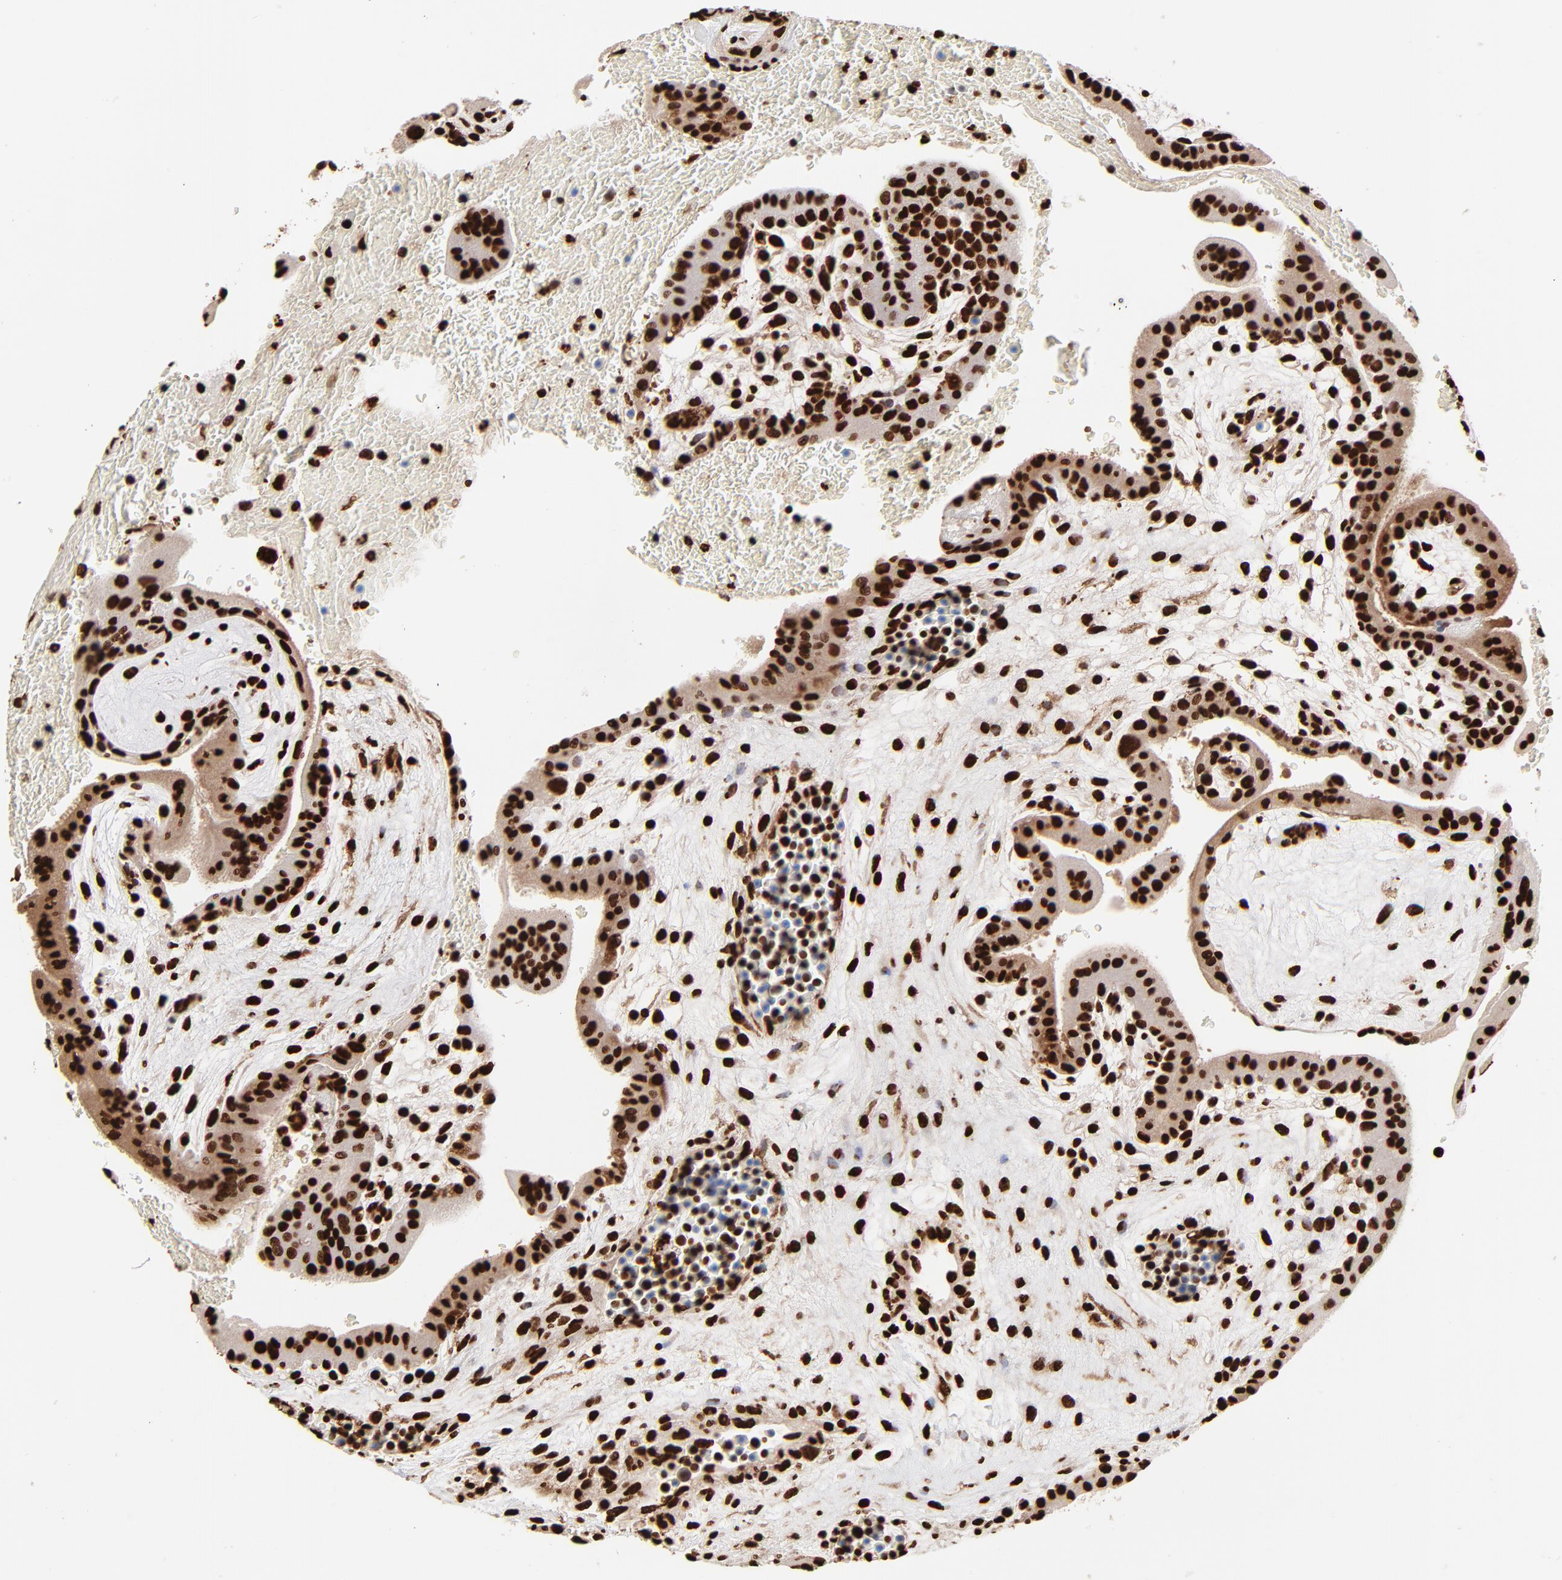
{"staining": {"intensity": "strong", "quantity": ">75%", "location": "nuclear"}, "tissue": "placenta", "cell_type": "Decidual cells", "image_type": "normal", "snomed": [{"axis": "morphology", "description": "Normal tissue, NOS"}, {"axis": "topography", "description": "Placenta"}], "caption": "The image displays a brown stain indicating the presence of a protein in the nuclear of decidual cells in placenta. The protein of interest is shown in brown color, while the nuclei are stained blue.", "gene": "ZNF544", "patient": {"sex": "female", "age": 35}}